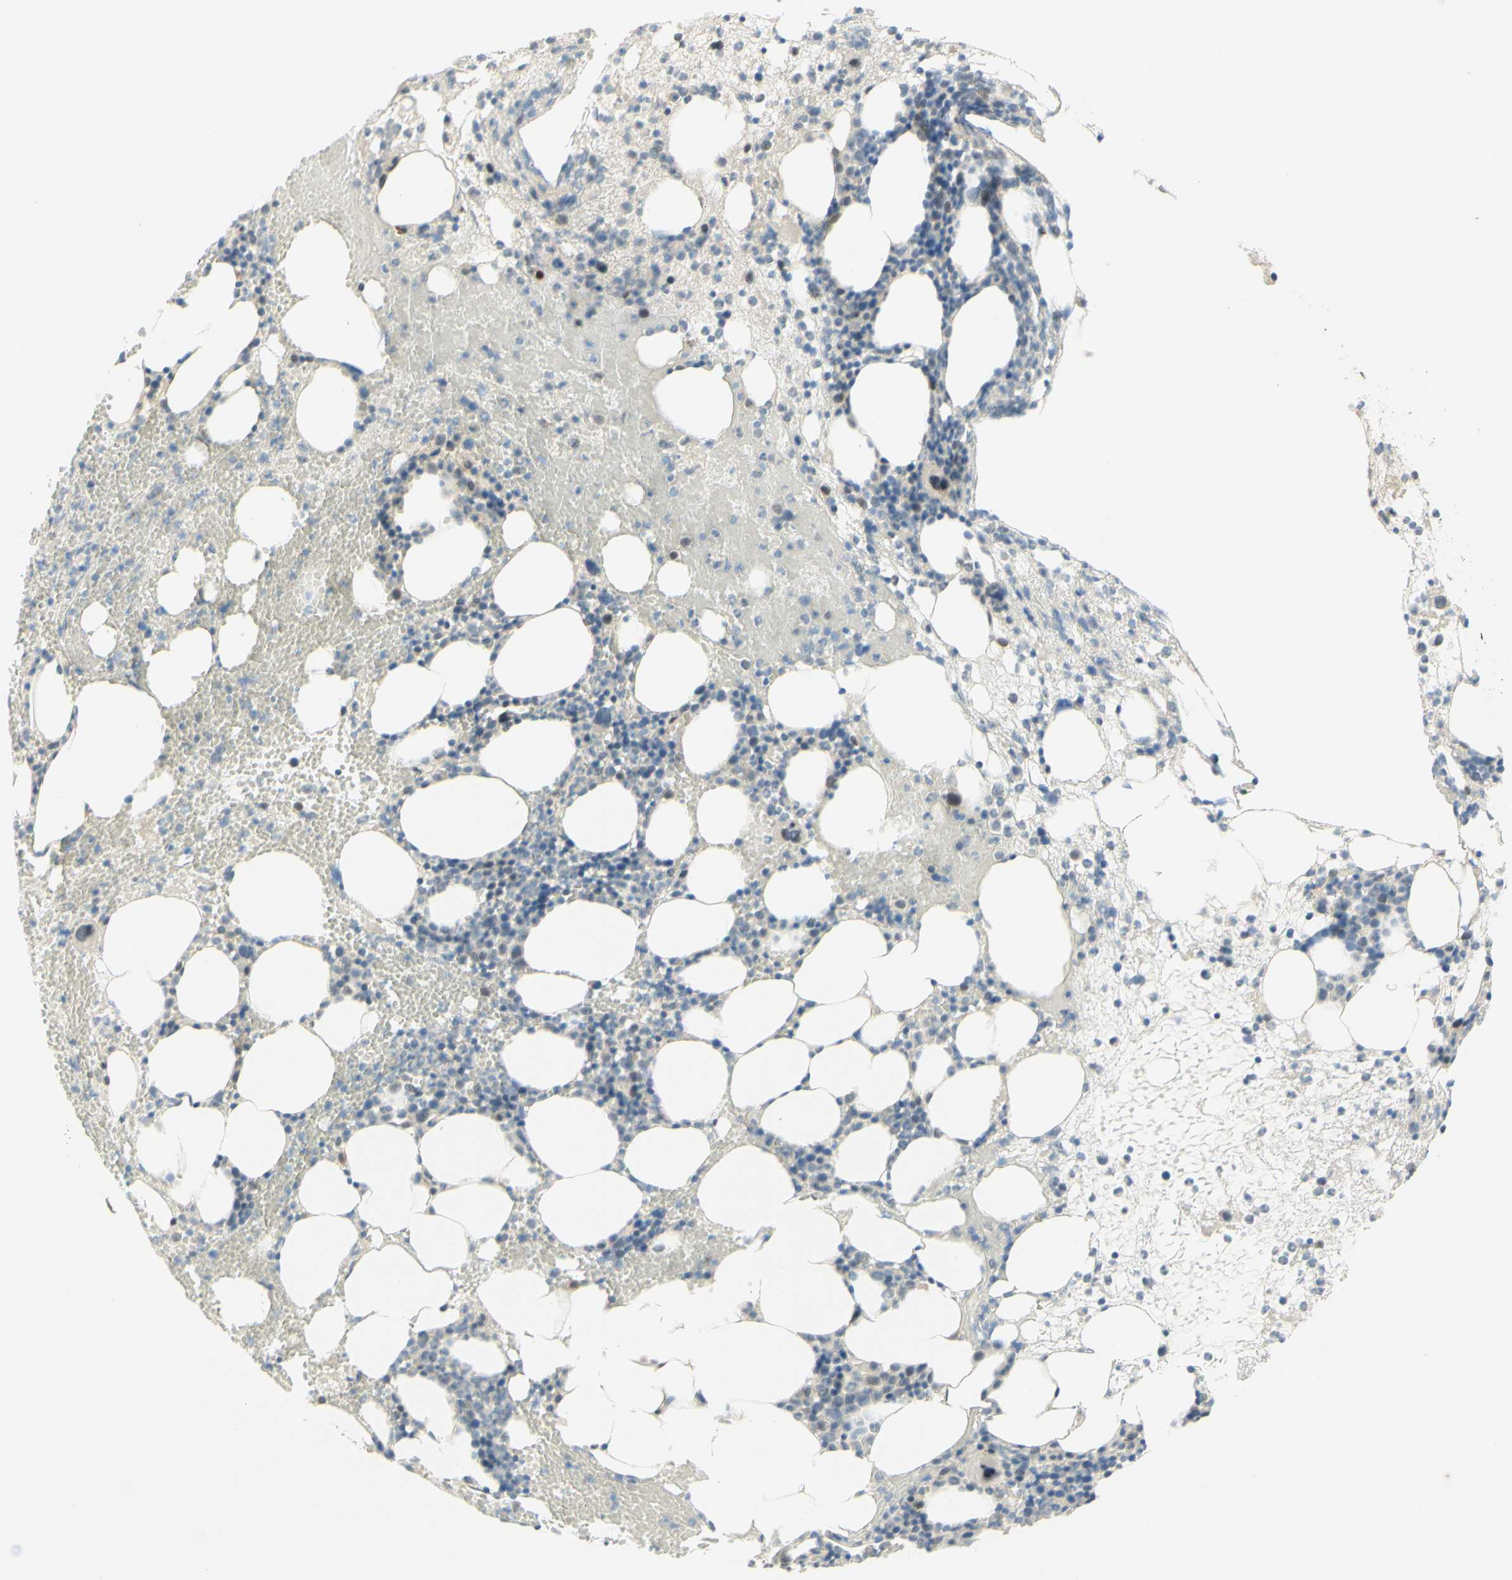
{"staining": {"intensity": "weak", "quantity": "<25%", "location": "nuclear"}, "tissue": "bone marrow", "cell_type": "Hematopoietic cells", "image_type": "normal", "snomed": [{"axis": "morphology", "description": "Normal tissue, NOS"}, {"axis": "morphology", "description": "Inflammation, NOS"}, {"axis": "topography", "description": "Bone marrow"}], "caption": "Bone marrow stained for a protein using immunohistochemistry displays no positivity hematopoietic cells.", "gene": "ANGPT2", "patient": {"sex": "female", "age": 79}}